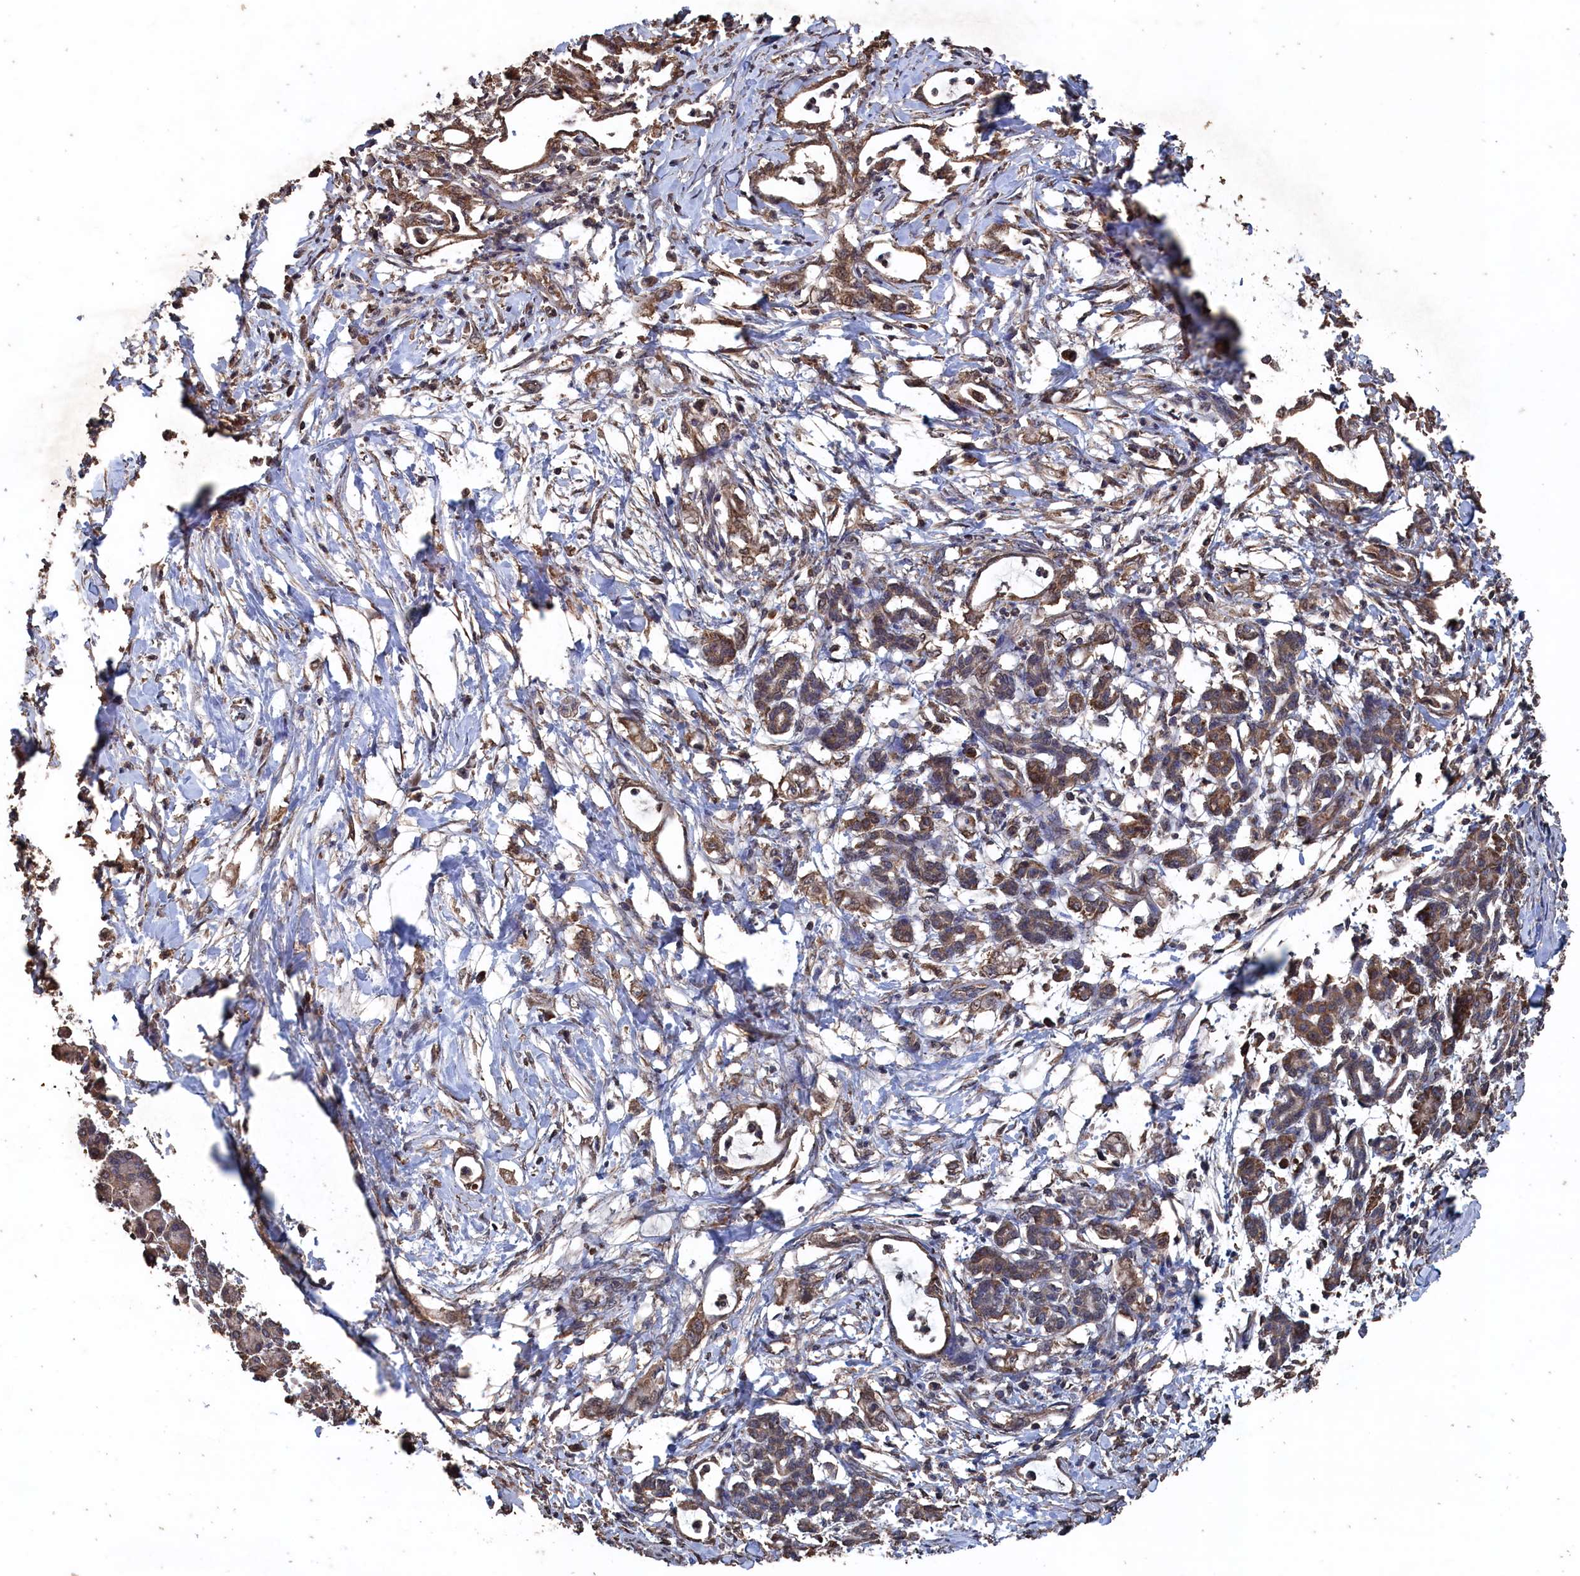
{"staining": {"intensity": "moderate", "quantity": ">75%", "location": "cytoplasmic/membranous"}, "tissue": "pancreatic cancer", "cell_type": "Tumor cells", "image_type": "cancer", "snomed": [{"axis": "morphology", "description": "Adenocarcinoma, NOS"}, {"axis": "topography", "description": "Pancreas"}], "caption": "This image demonstrates immunohistochemistry staining of pancreatic cancer (adenocarcinoma), with medium moderate cytoplasmic/membranous expression in about >75% of tumor cells.", "gene": "SNX33", "patient": {"sex": "female", "age": 55}}